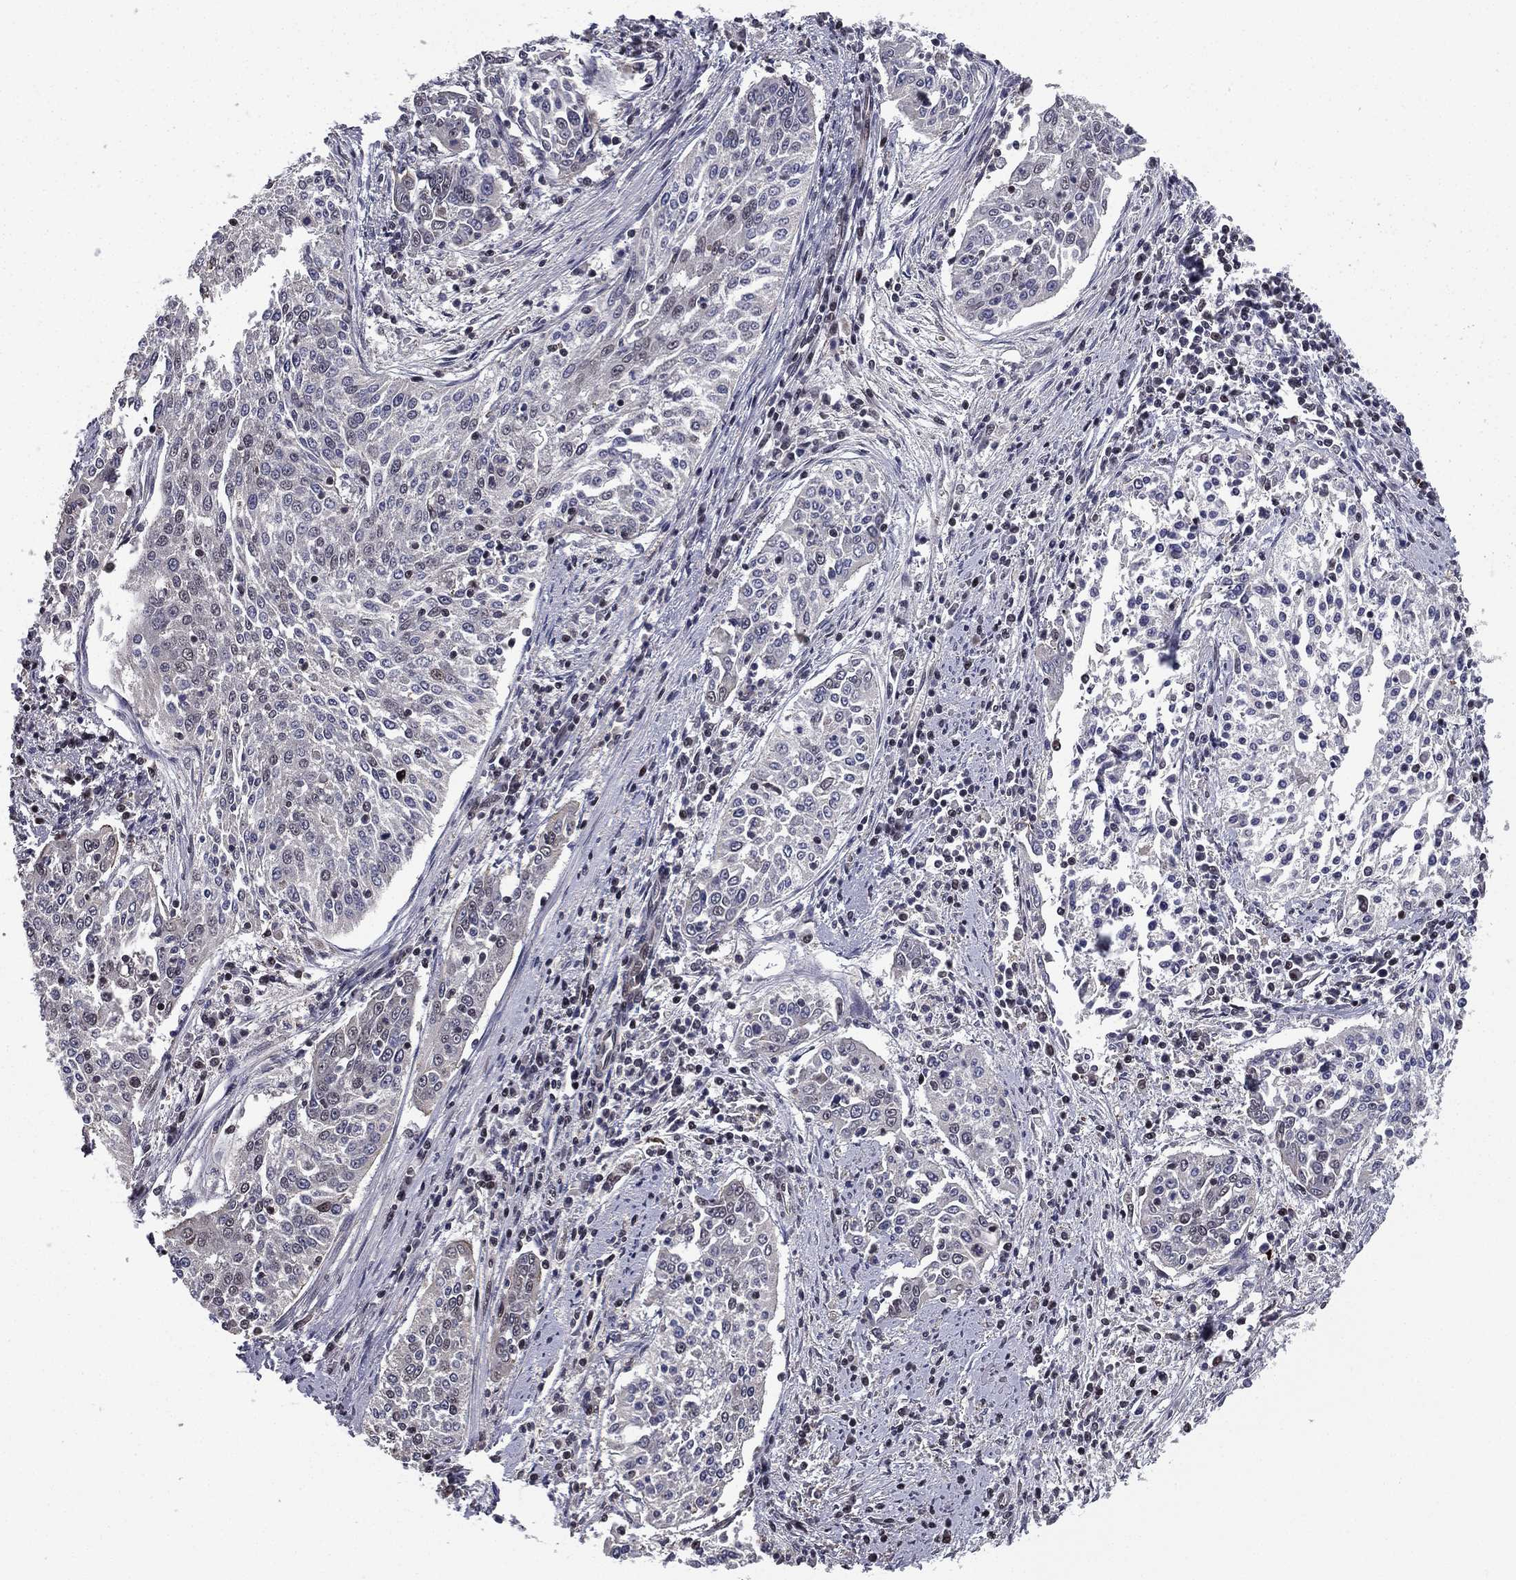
{"staining": {"intensity": "negative", "quantity": "none", "location": "none"}, "tissue": "cervical cancer", "cell_type": "Tumor cells", "image_type": "cancer", "snomed": [{"axis": "morphology", "description": "Squamous cell carcinoma, NOS"}, {"axis": "topography", "description": "Cervix"}], "caption": "Immunohistochemistry image of human cervical cancer (squamous cell carcinoma) stained for a protein (brown), which shows no expression in tumor cells. (DAB IHC, high magnification).", "gene": "RARB", "patient": {"sex": "female", "age": 41}}